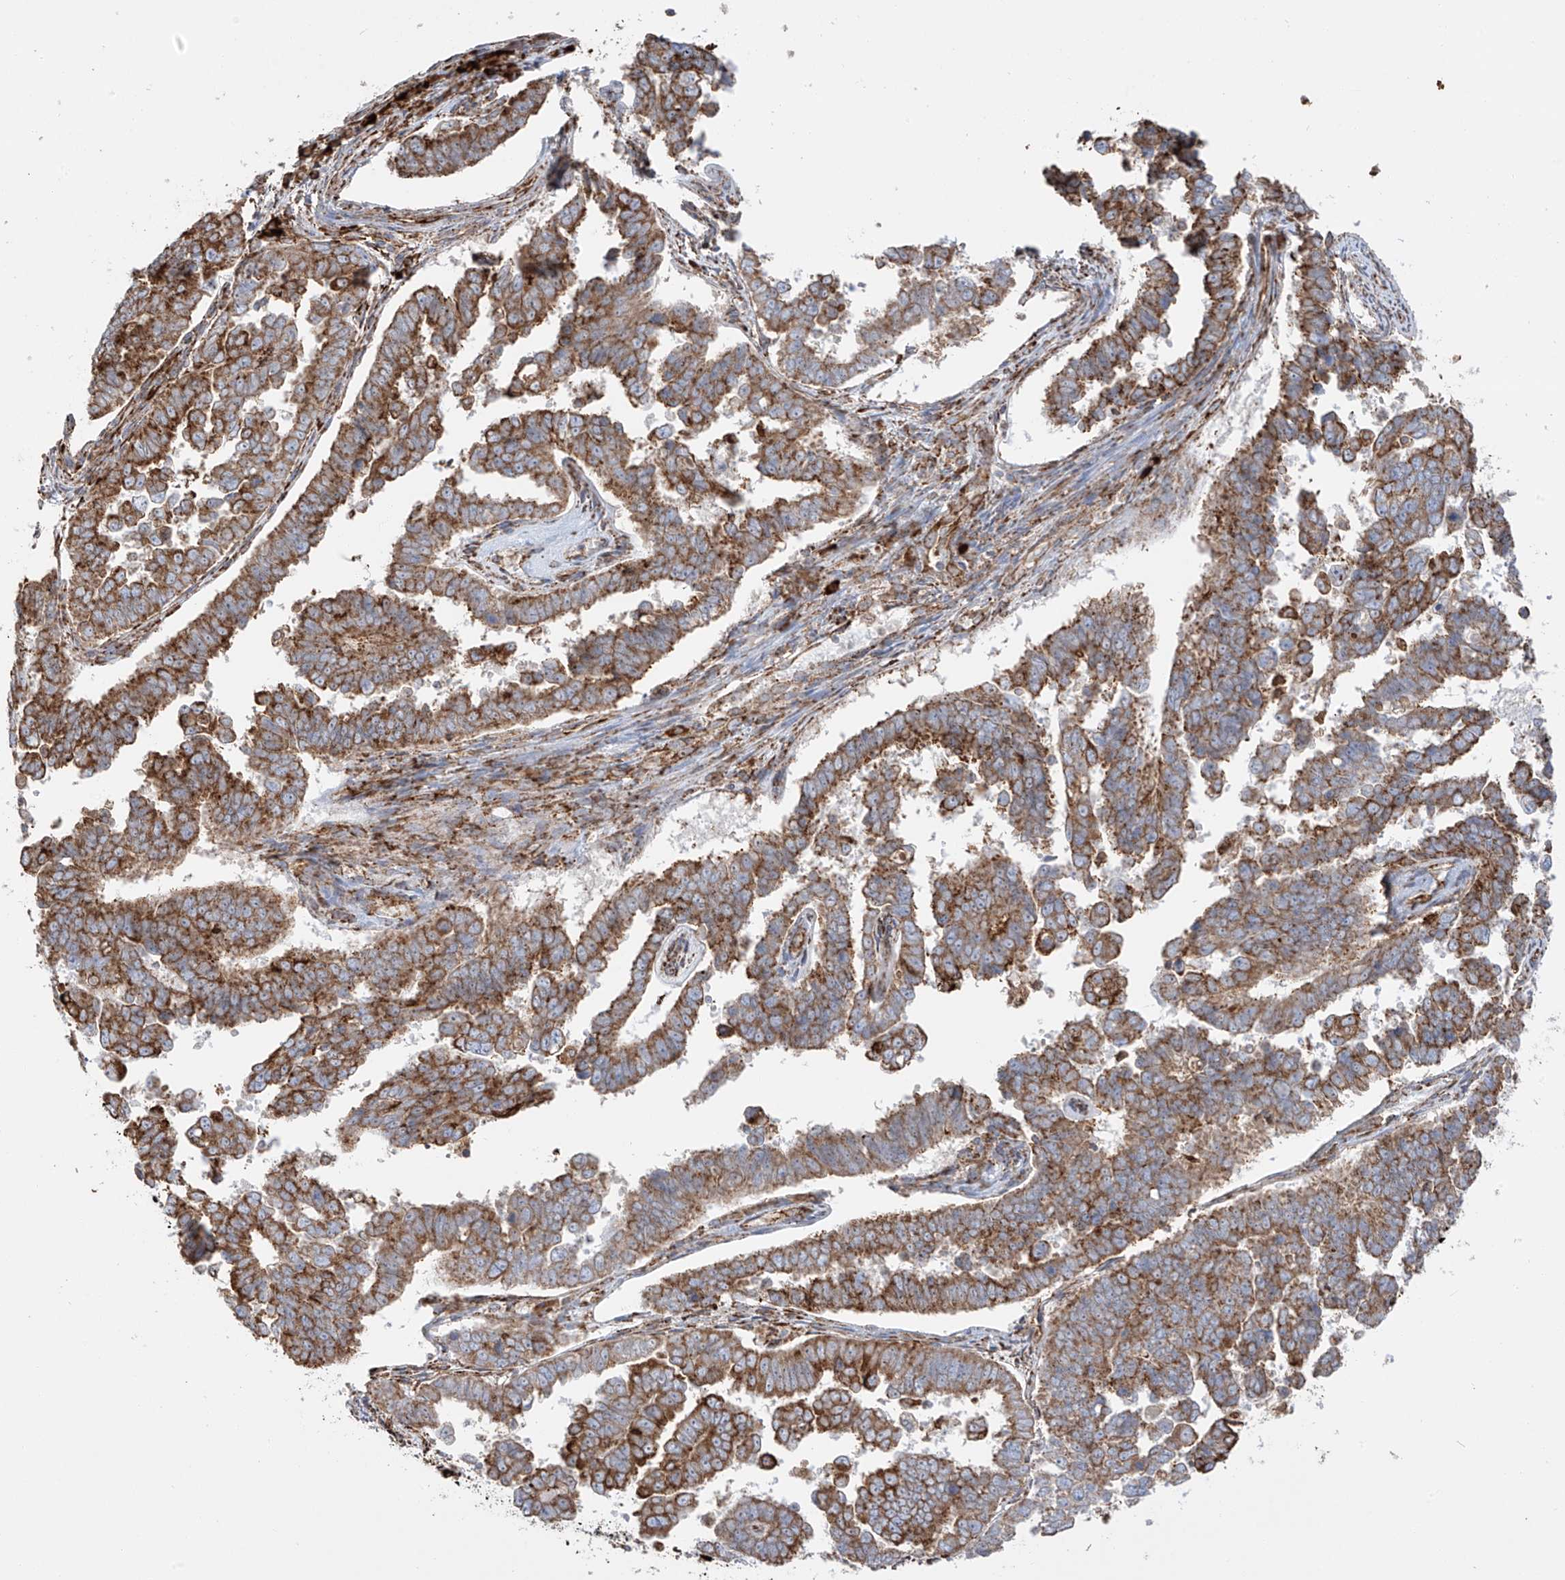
{"staining": {"intensity": "strong", "quantity": ">75%", "location": "cytoplasmic/membranous"}, "tissue": "endometrial cancer", "cell_type": "Tumor cells", "image_type": "cancer", "snomed": [{"axis": "morphology", "description": "Adenocarcinoma, NOS"}, {"axis": "topography", "description": "Endometrium"}], "caption": "Endometrial cancer (adenocarcinoma) stained with a brown dye exhibits strong cytoplasmic/membranous positive expression in about >75% of tumor cells.", "gene": "MX1", "patient": {"sex": "female", "age": 75}}